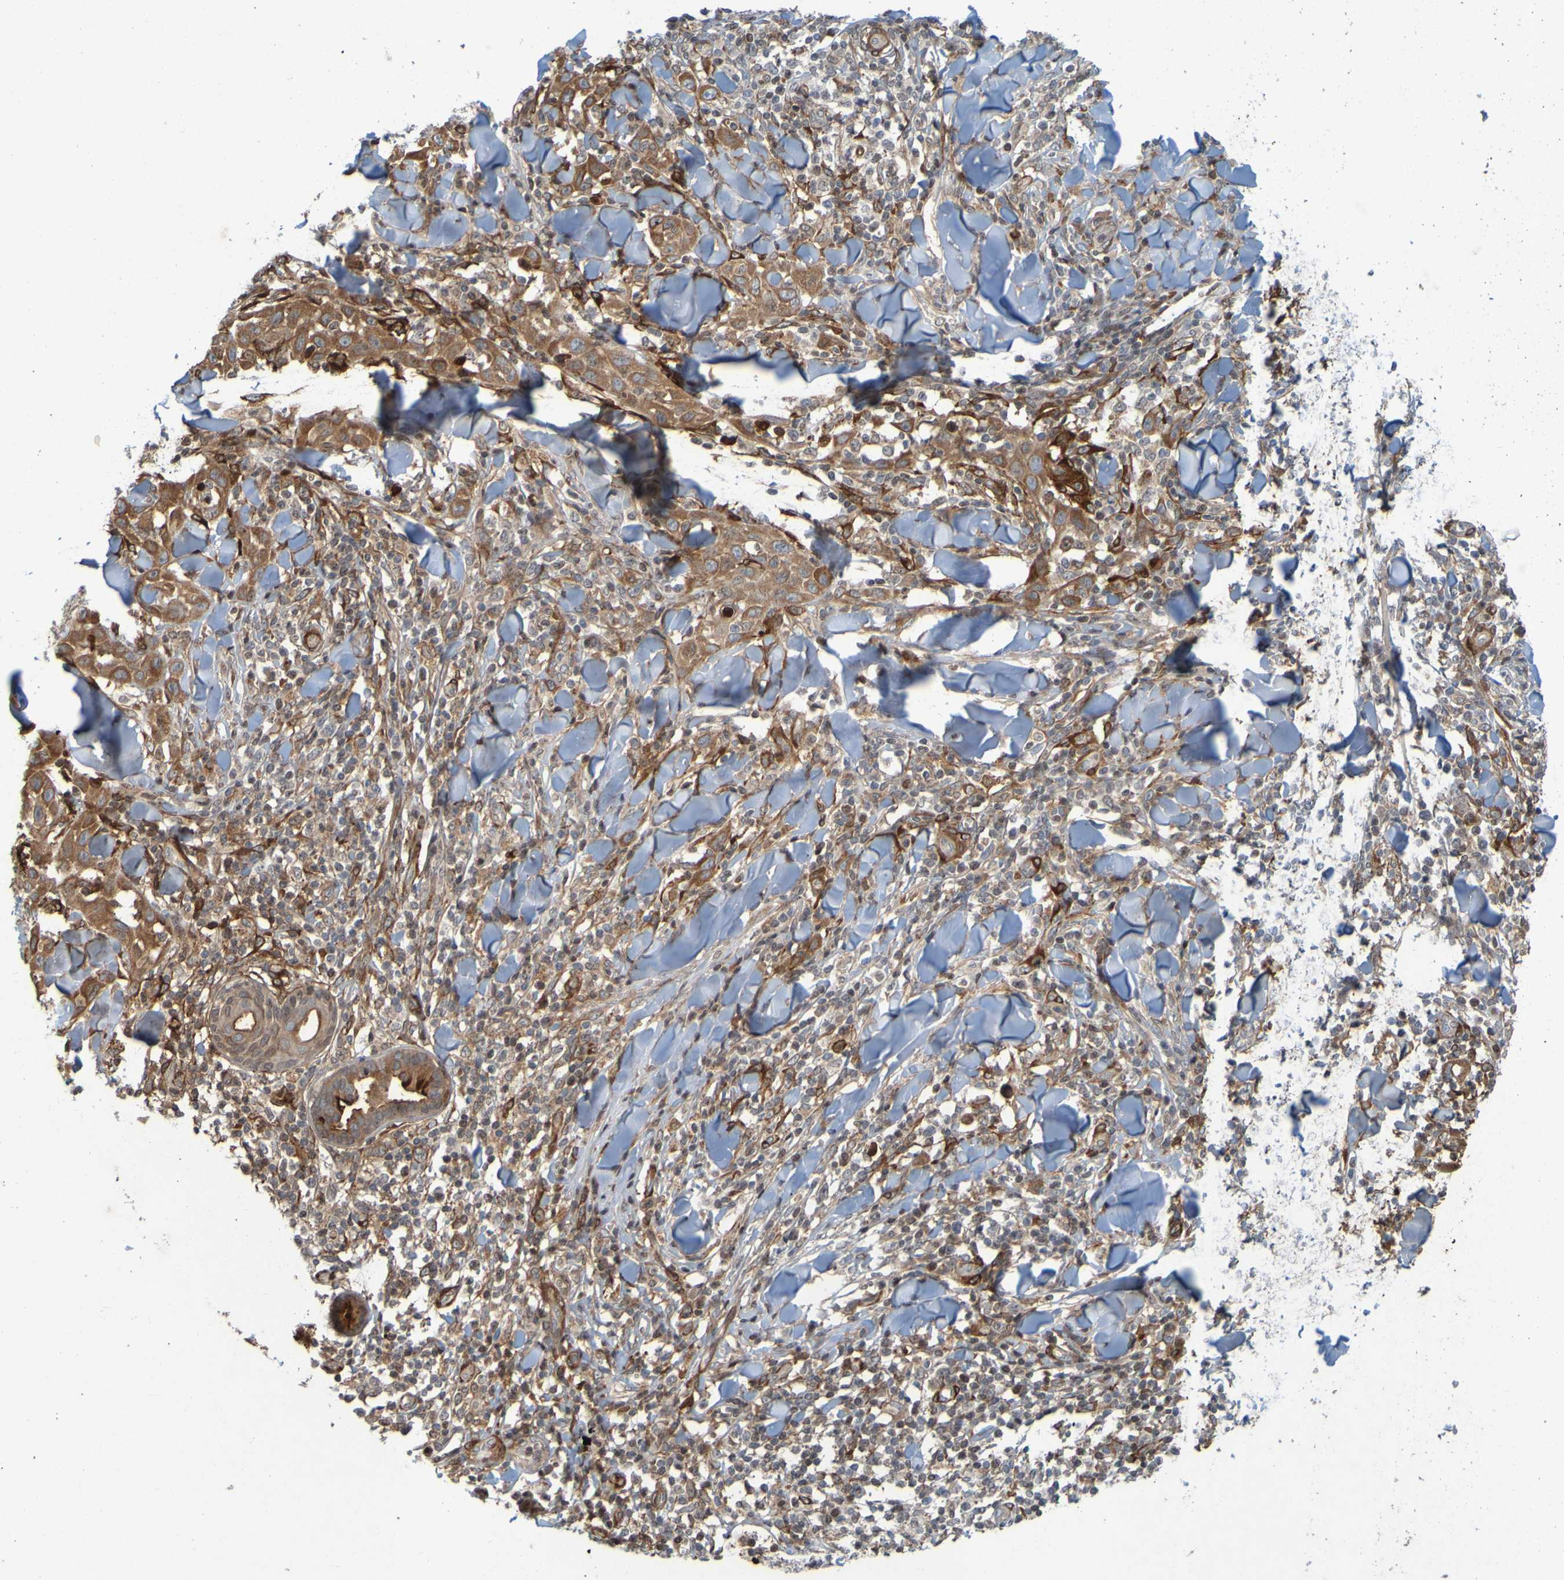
{"staining": {"intensity": "moderate", "quantity": ">75%", "location": "cytoplasmic/membranous"}, "tissue": "skin cancer", "cell_type": "Tumor cells", "image_type": "cancer", "snomed": [{"axis": "morphology", "description": "Squamous cell carcinoma, NOS"}, {"axis": "topography", "description": "Skin"}], "caption": "A brown stain labels moderate cytoplasmic/membranous expression of a protein in skin cancer tumor cells. The staining was performed using DAB (3,3'-diaminobenzidine) to visualize the protein expression in brown, while the nuclei were stained in blue with hematoxylin (Magnification: 20x).", "gene": "GUCY1A1", "patient": {"sex": "male", "age": 24}}